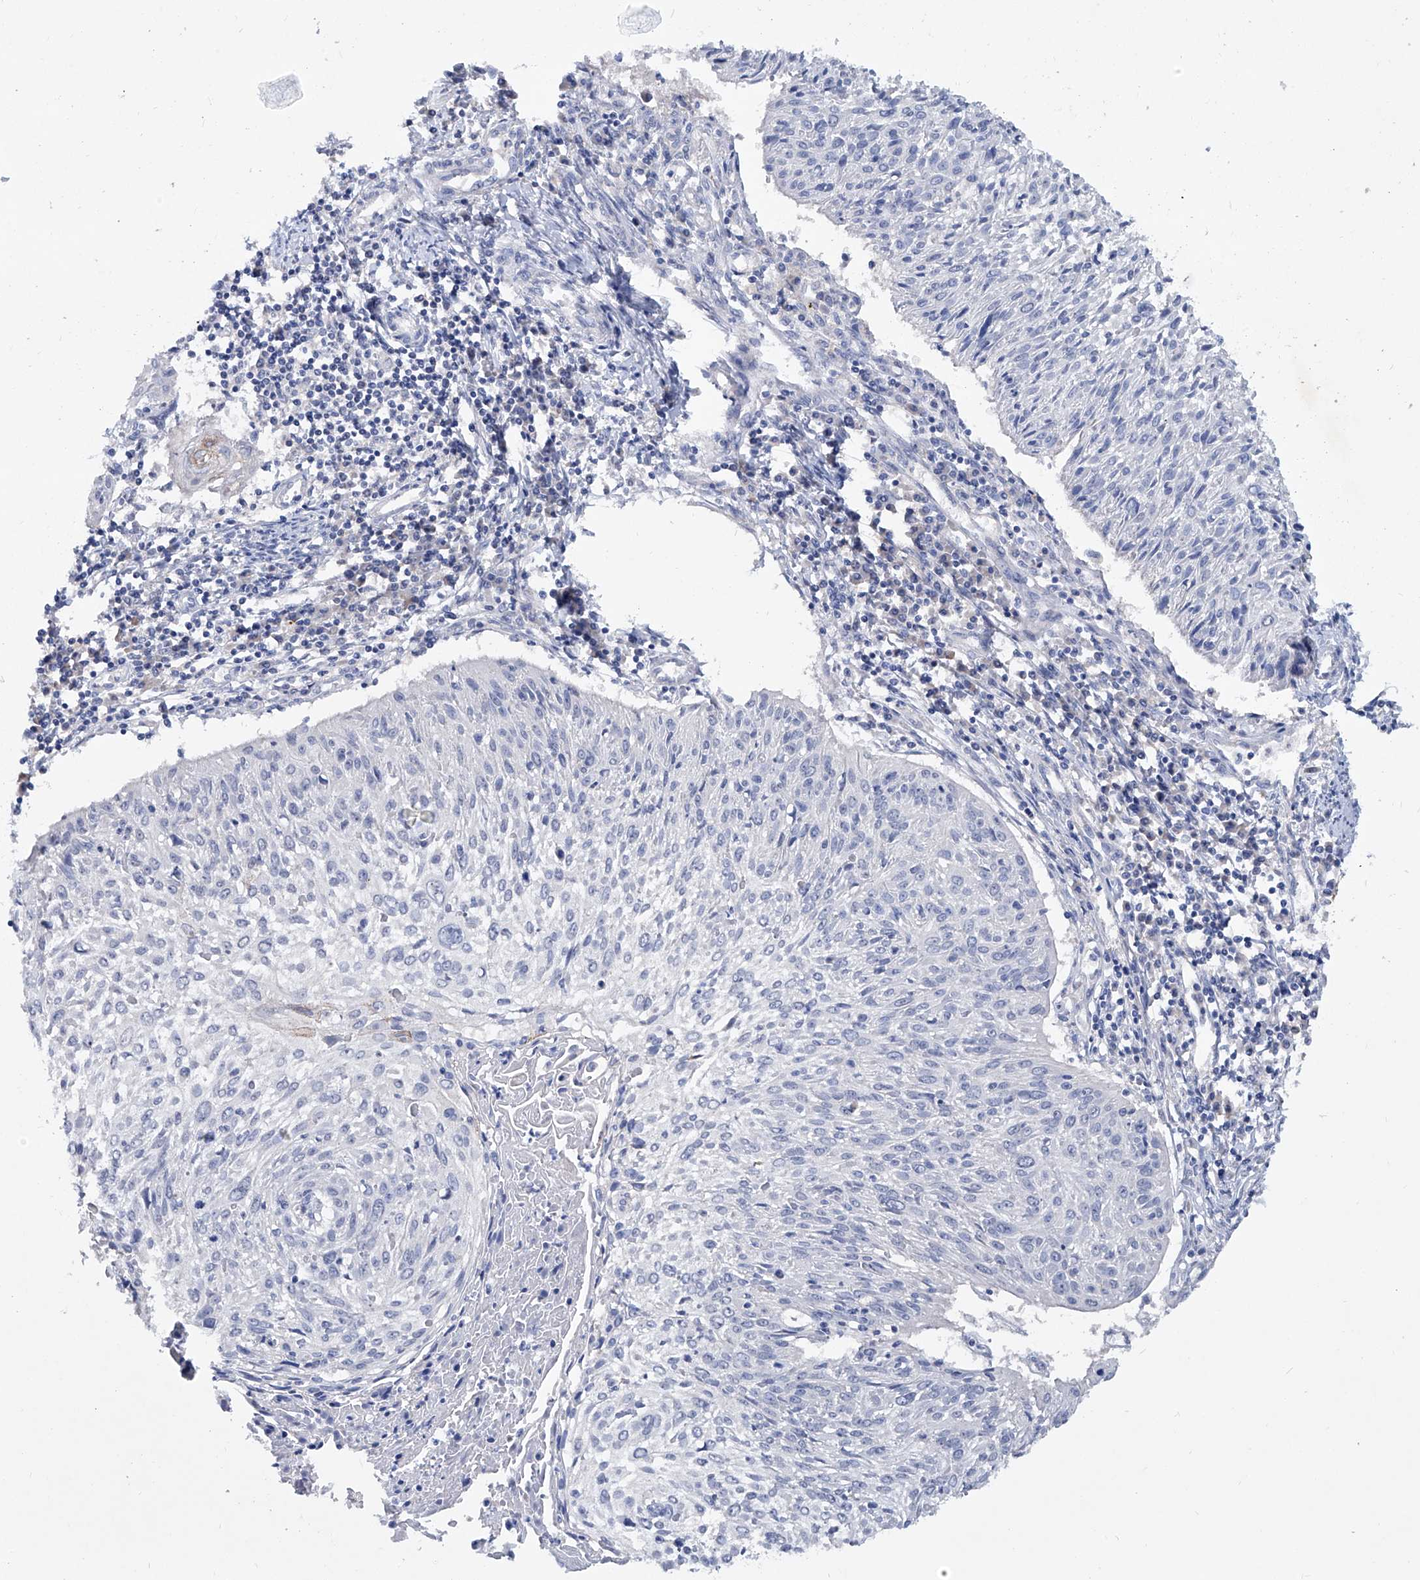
{"staining": {"intensity": "negative", "quantity": "none", "location": "none"}, "tissue": "cervical cancer", "cell_type": "Tumor cells", "image_type": "cancer", "snomed": [{"axis": "morphology", "description": "Squamous cell carcinoma, NOS"}, {"axis": "topography", "description": "Cervix"}], "caption": "IHC photomicrograph of human cervical cancer (squamous cell carcinoma) stained for a protein (brown), which displays no positivity in tumor cells.", "gene": "KLHL17", "patient": {"sex": "female", "age": 51}}